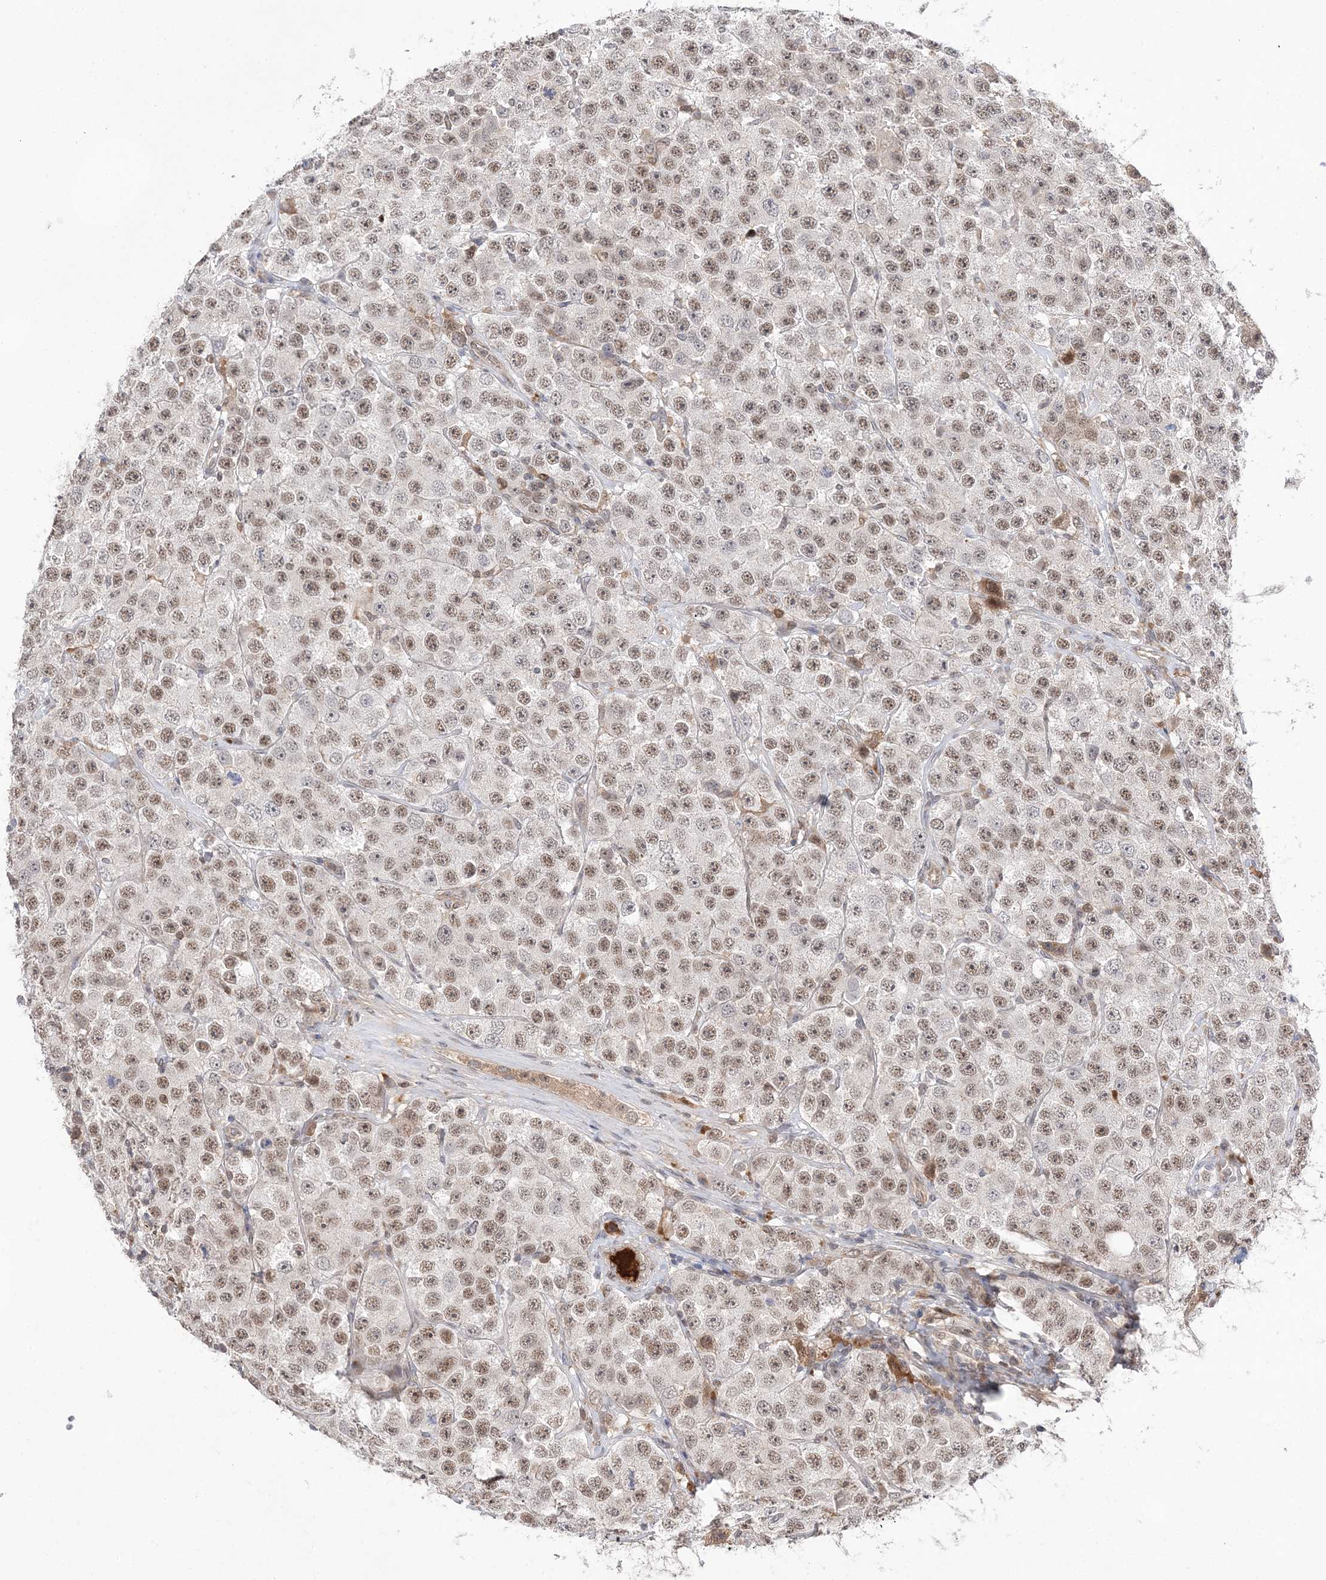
{"staining": {"intensity": "moderate", "quantity": ">75%", "location": "nuclear"}, "tissue": "testis cancer", "cell_type": "Tumor cells", "image_type": "cancer", "snomed": [{"axis": "morphology", "description": "Seminoma, NOS"}, {"axis": "topography", "description": "Testis"}], "caption": "This histopathology image displays IHC staining of seminoma (testis), with medium moderate nuclear expression in about >75% of tumor cells.", "gene": "TMEM132B", "patient": {"sex": "male", "age": 28}}